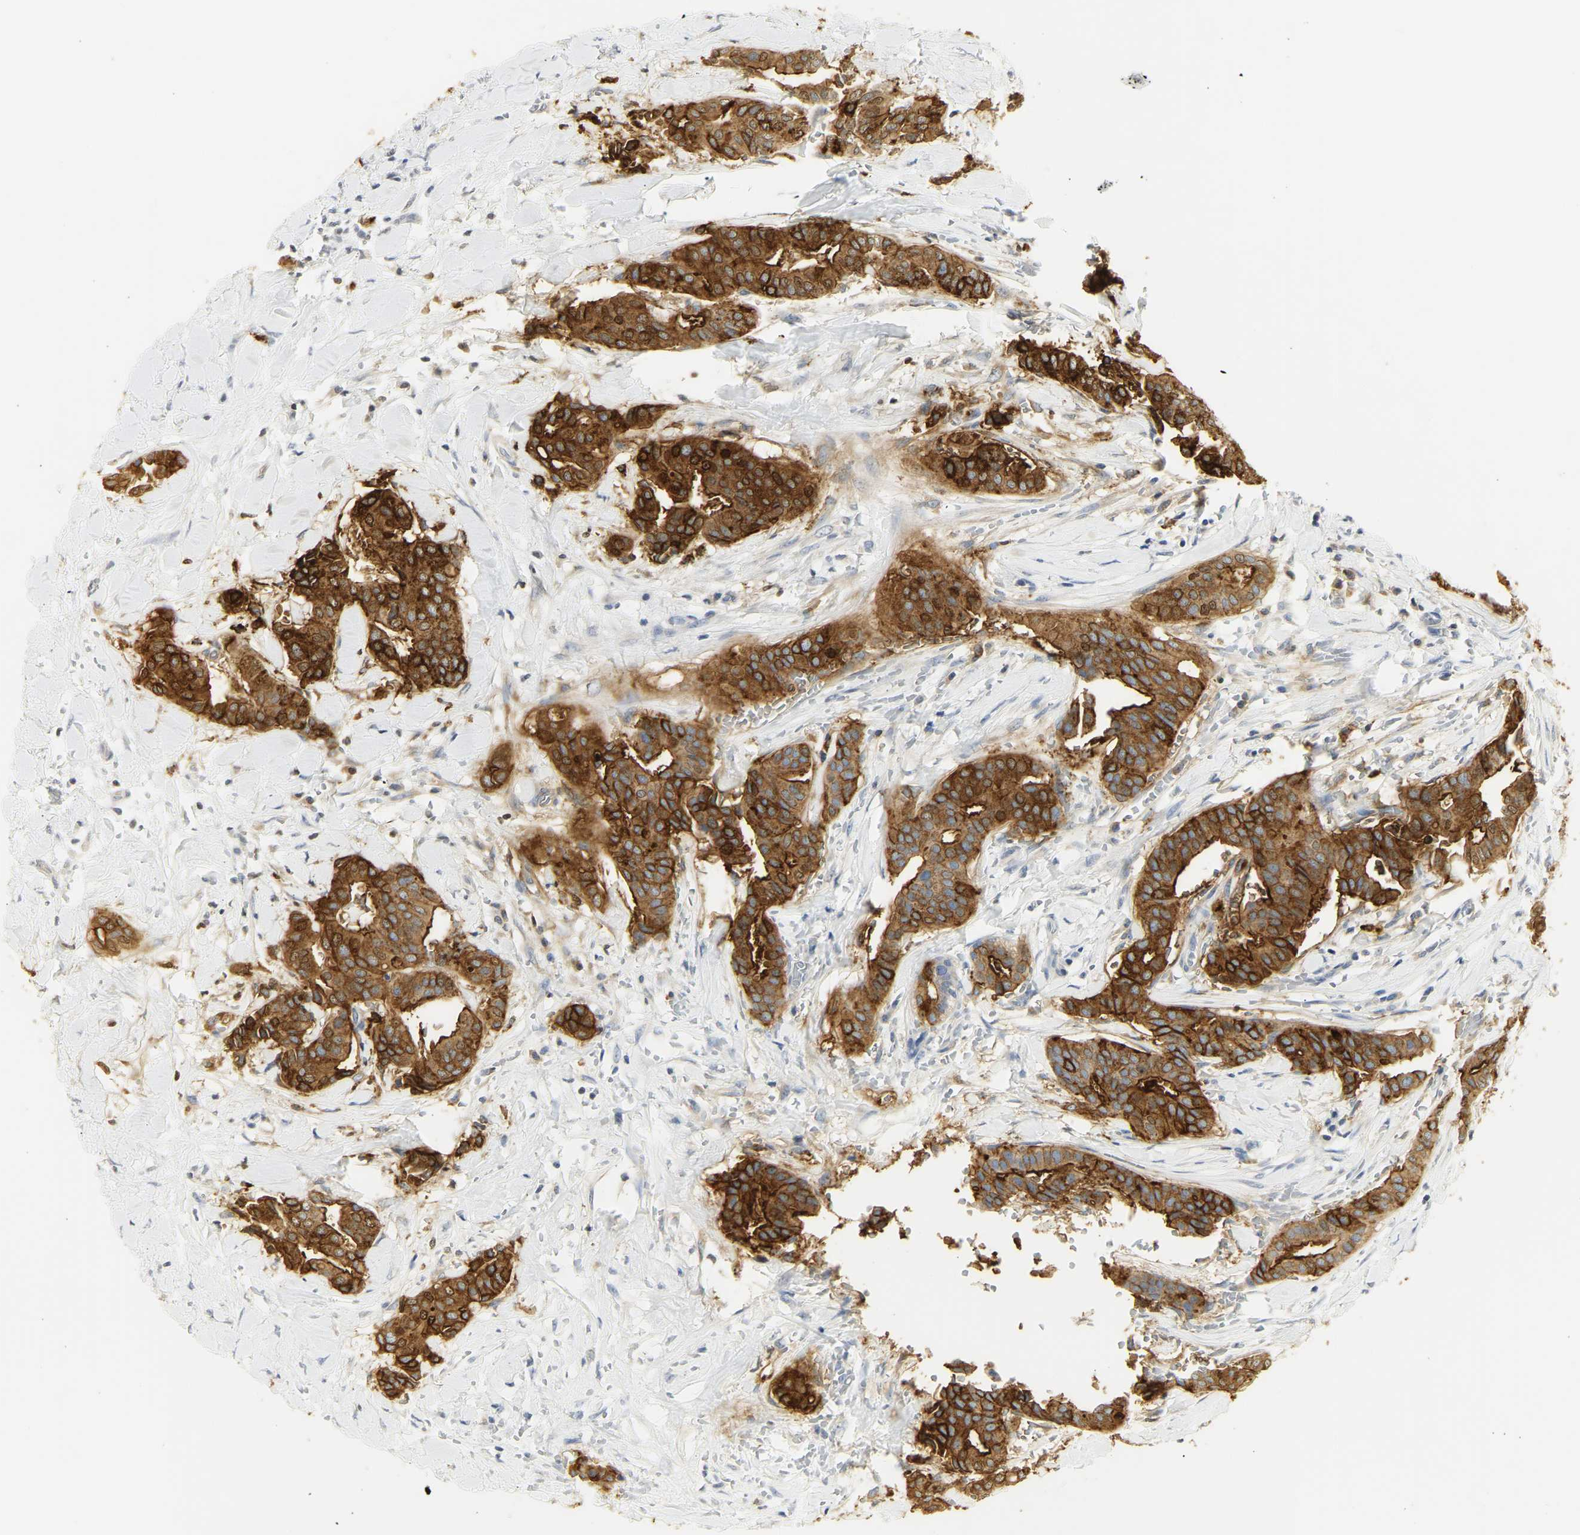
{"staining": {"intensity": "strong", "quantity": ">75%", "location": "cytoplasmic/membranous"}, "tissue": "head and neck cancer", "cell_type": "Tumor cells", "image_type": "cancer", "snomed": [{"axis": "morphology", "description": "Adenocarcinoma, NOS"}, {"axis": "topography", "description": "Salivary gland"}, {"axis": "topography", "description": "Head-Neck"}], "caption": "A micrograph of human head and neck cancer (adenocarcinoma) stained for a protein reveals strong cytoplasmic/membranous brown staining in tumor cells.", "gene": "CEACAM5", "patient": {"sex": "female", "age": 59}}